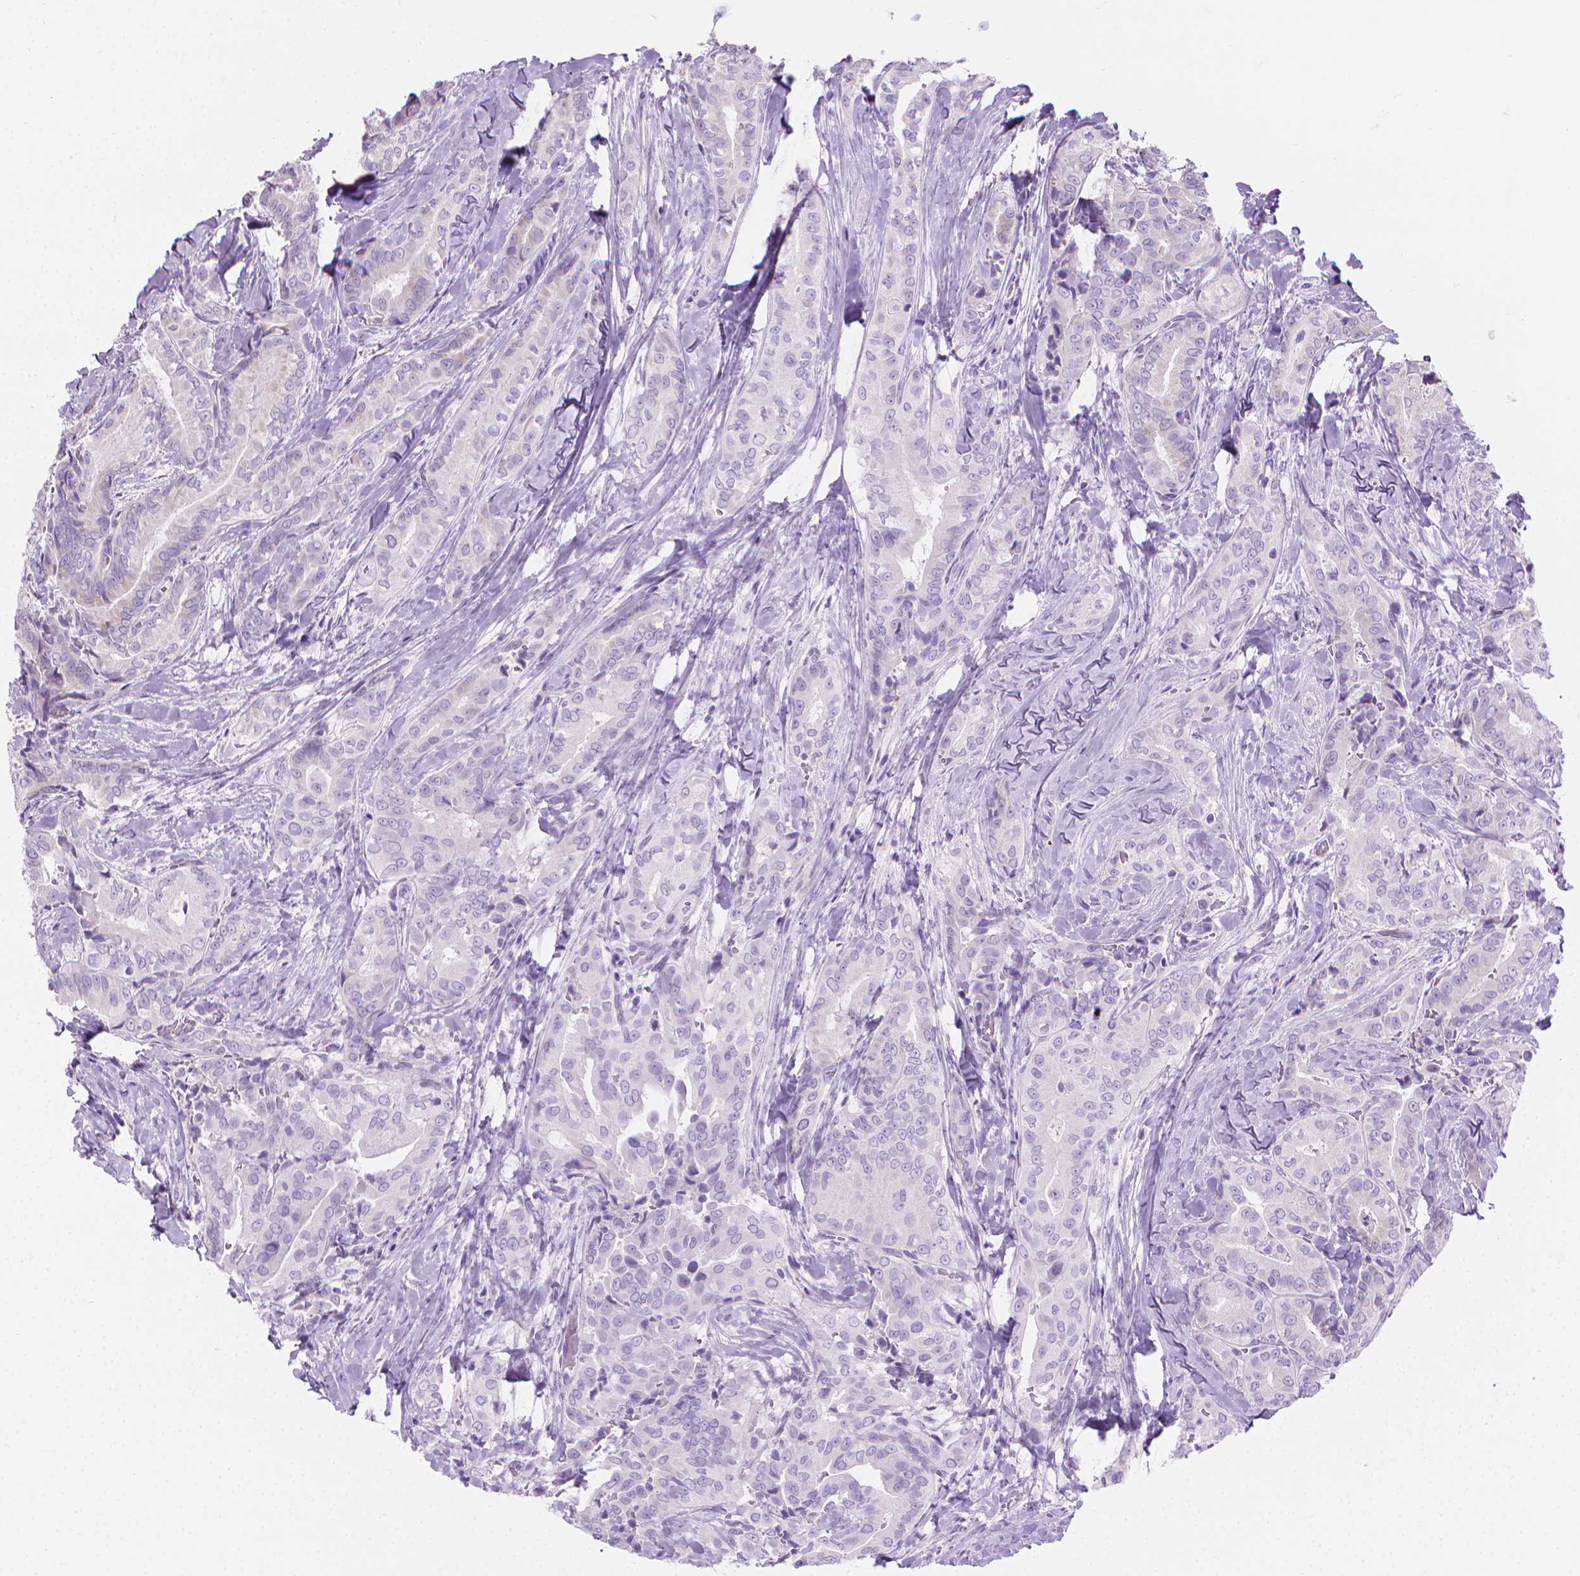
{"staining": {"intensity": "negative", "quantity": "none", "location": "none"}, "tissue": "thyroid cancer", "cell_type": "Tumor cells", "image_type": "cancer", "snomed": [{"axis": "morphology", "description": "Papillary adenocarcinoma, NOS"}, {"axis": "topography", "description": "Thyroid gland"}], "caption": "Immunohistochemical staining of human thyroid cancer shows no significant expression in tumor cells.", "gene": "CFAP52", "patient": {"sex": "male", "age": 61}}